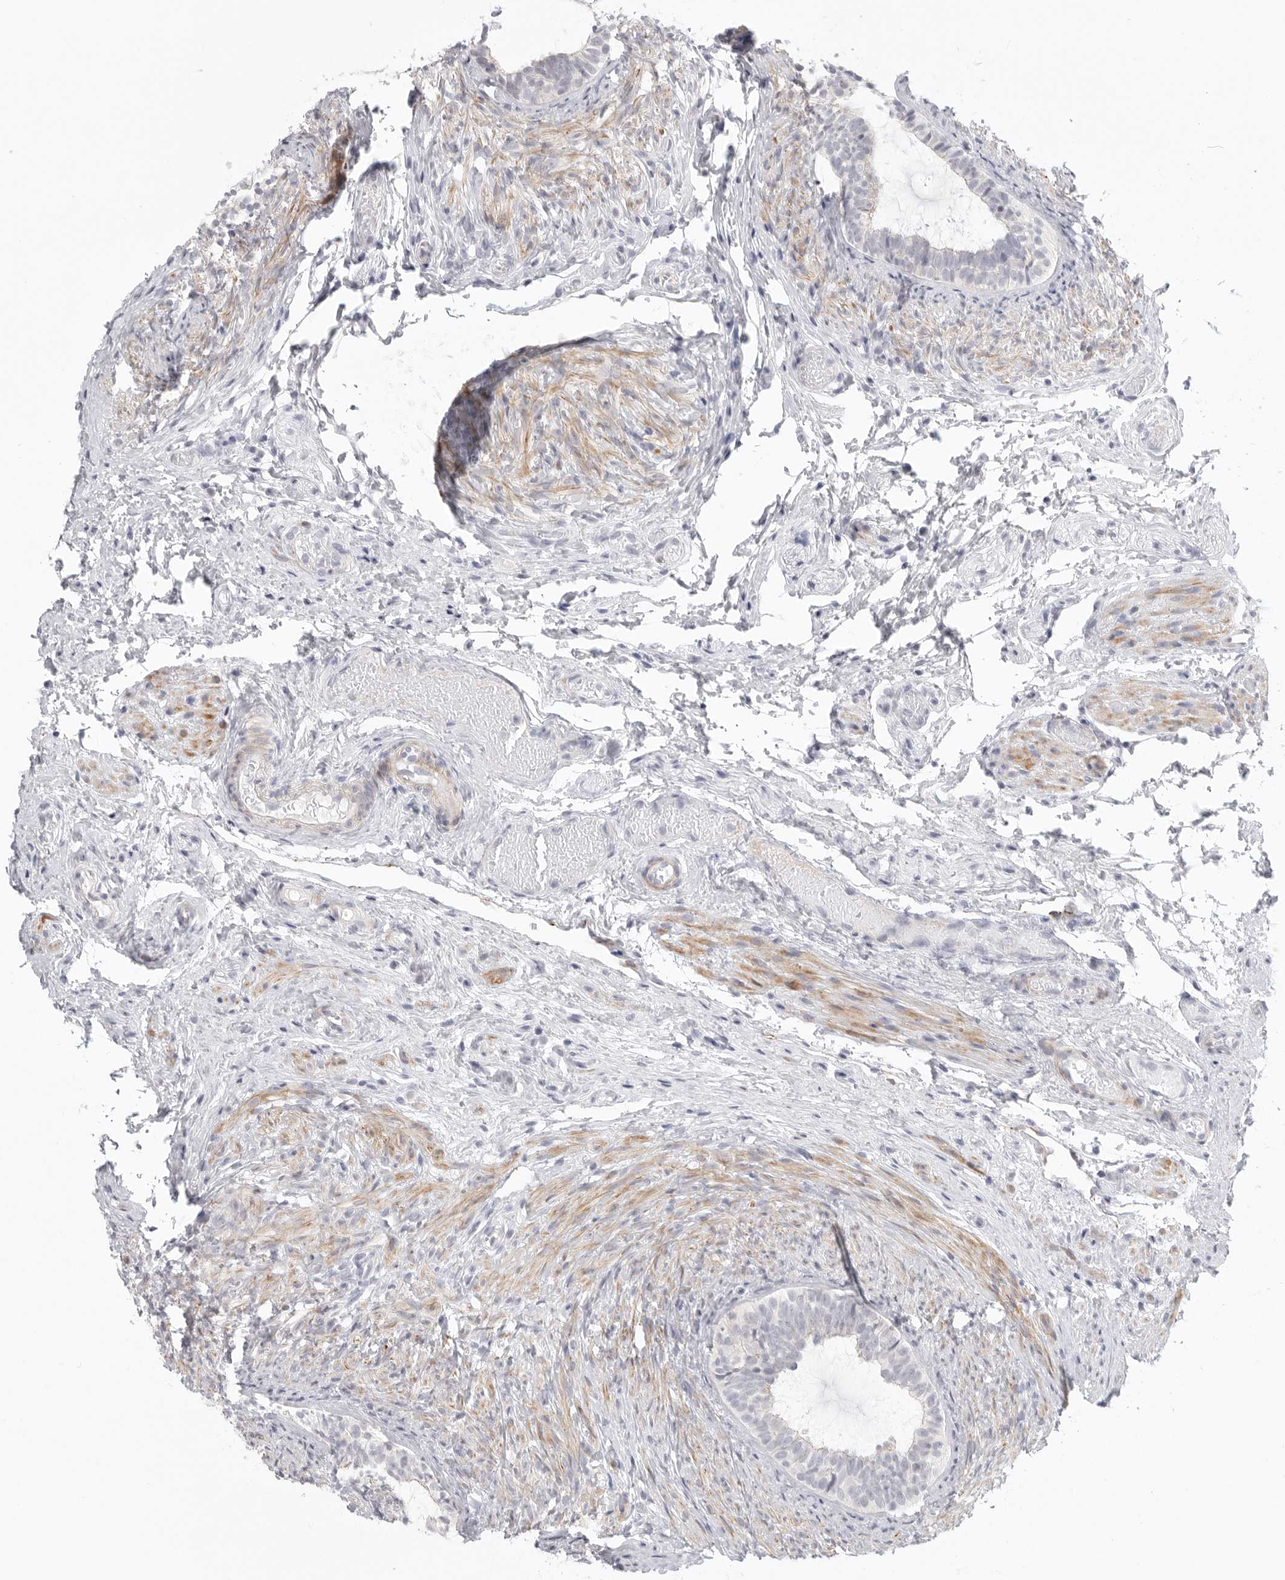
{"staining": {"intensity": "weak", "quantity": "<25%", "location": "cytoplasmic/membranous"}, "tissue": "epididymis", "cell_type": "Glandular cells", "image_type": "normal", "snomed": [{"axis": "morphology", "description": "Normal tissue, NOS"}, {"axis": "topography", "description": "Epididymis"}], "caption": "The image exhibits no significant expression in glandular cells of epididymis. The staining is performed using DAB (3,3'-diaminobenzidine) brown chromogen with nuclei counter-stained in using hematoxylin.", "gene": "STAB2", "patient": {"sex": "male", "age": 5}}